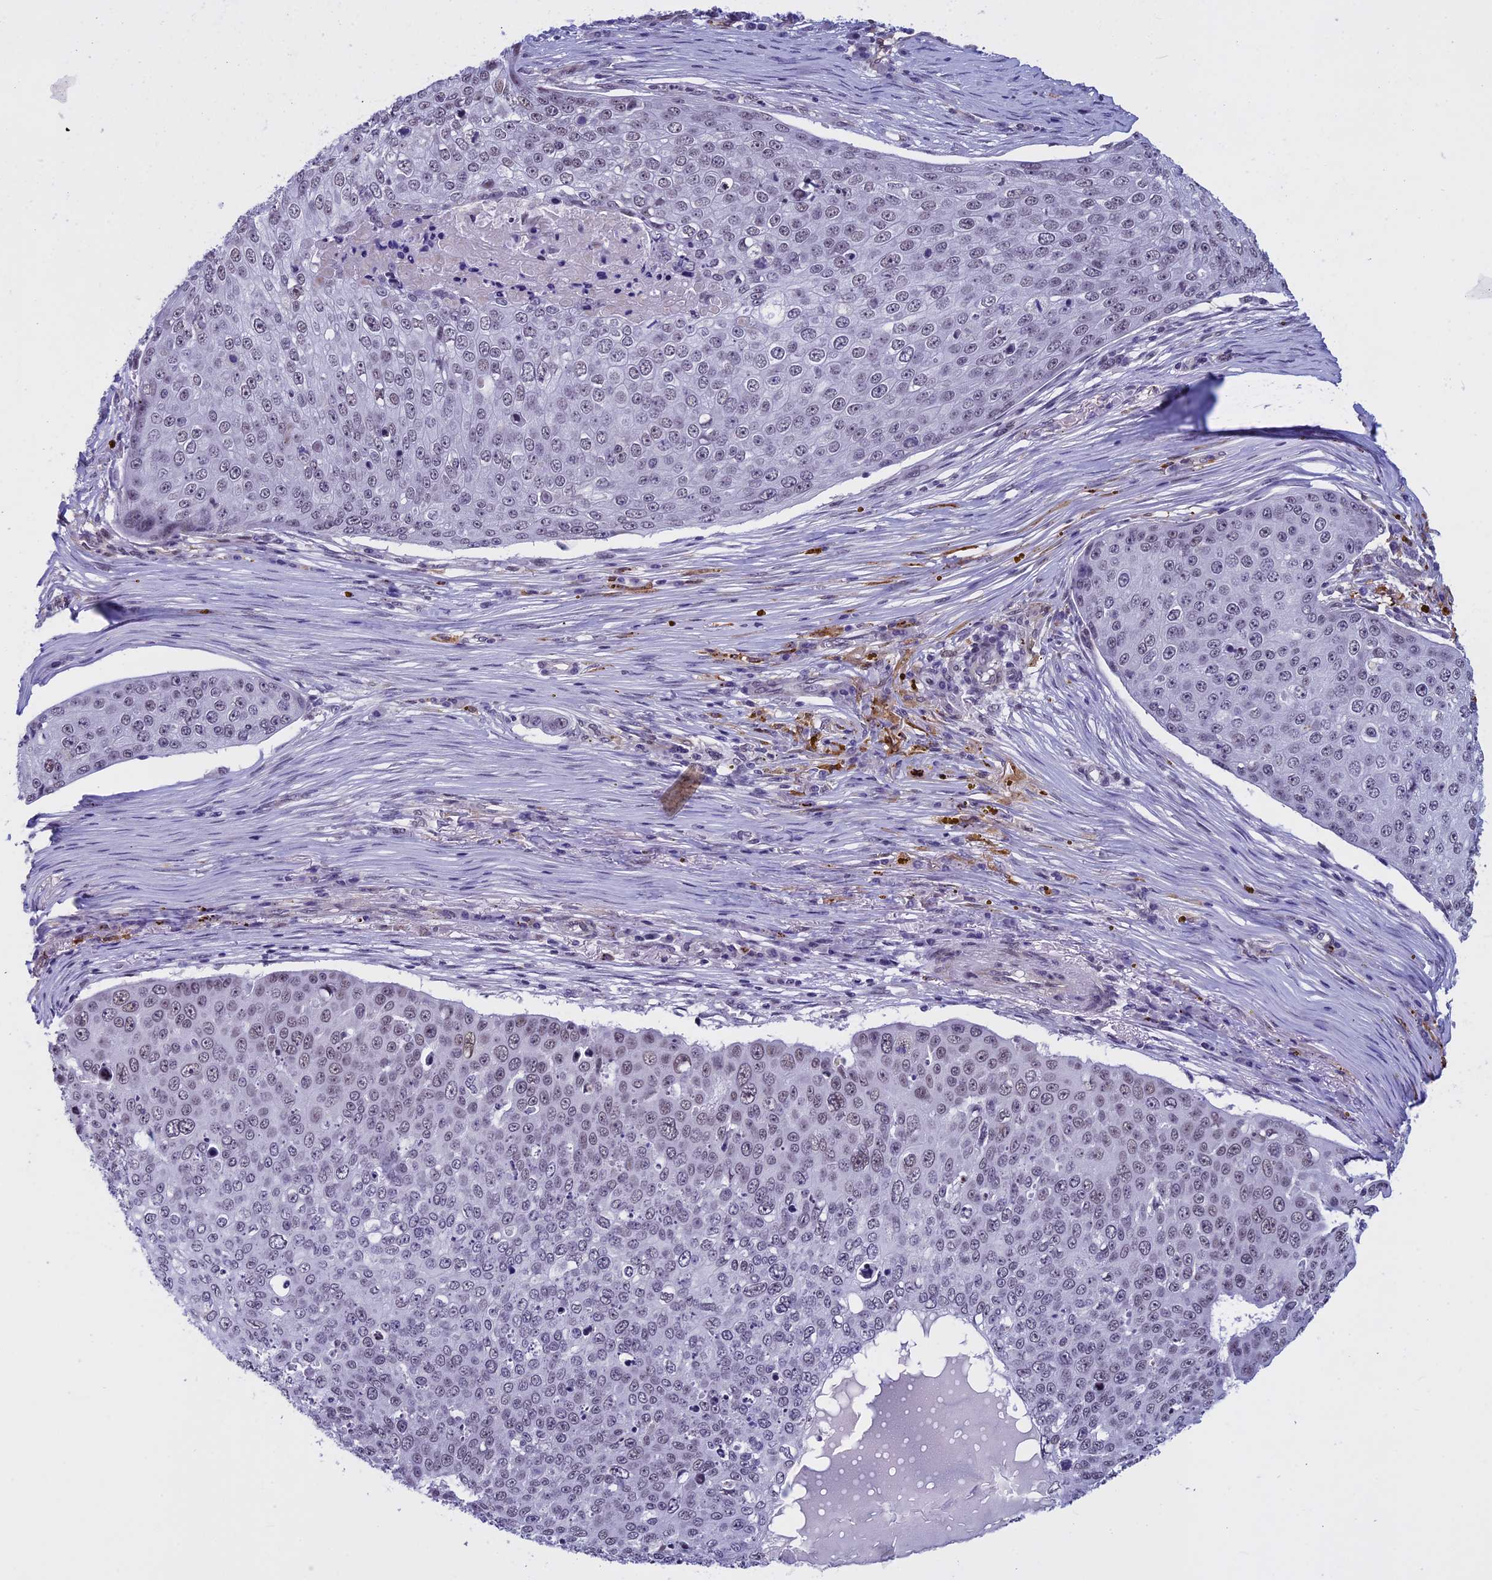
{"staining": {"intensity": "weak", "quantity": "25%-75%", "location": "nuclear"}, "tissue": "skin cancer", "cell_type": "Tumor cells", "image_type": "cancer", "snomed": [{"axis": "morphology", "description": "Squamous cell carcinoma, NOS"}, {"axis": "topography", "description": "Skin"}], "caption": "Human skin cancer (squamous cell carcinoma) stained with a protein marker displays weak staining in tumor cells.", "gene": "NIPBL", "patient": {"sex": "male", "age": 71}}